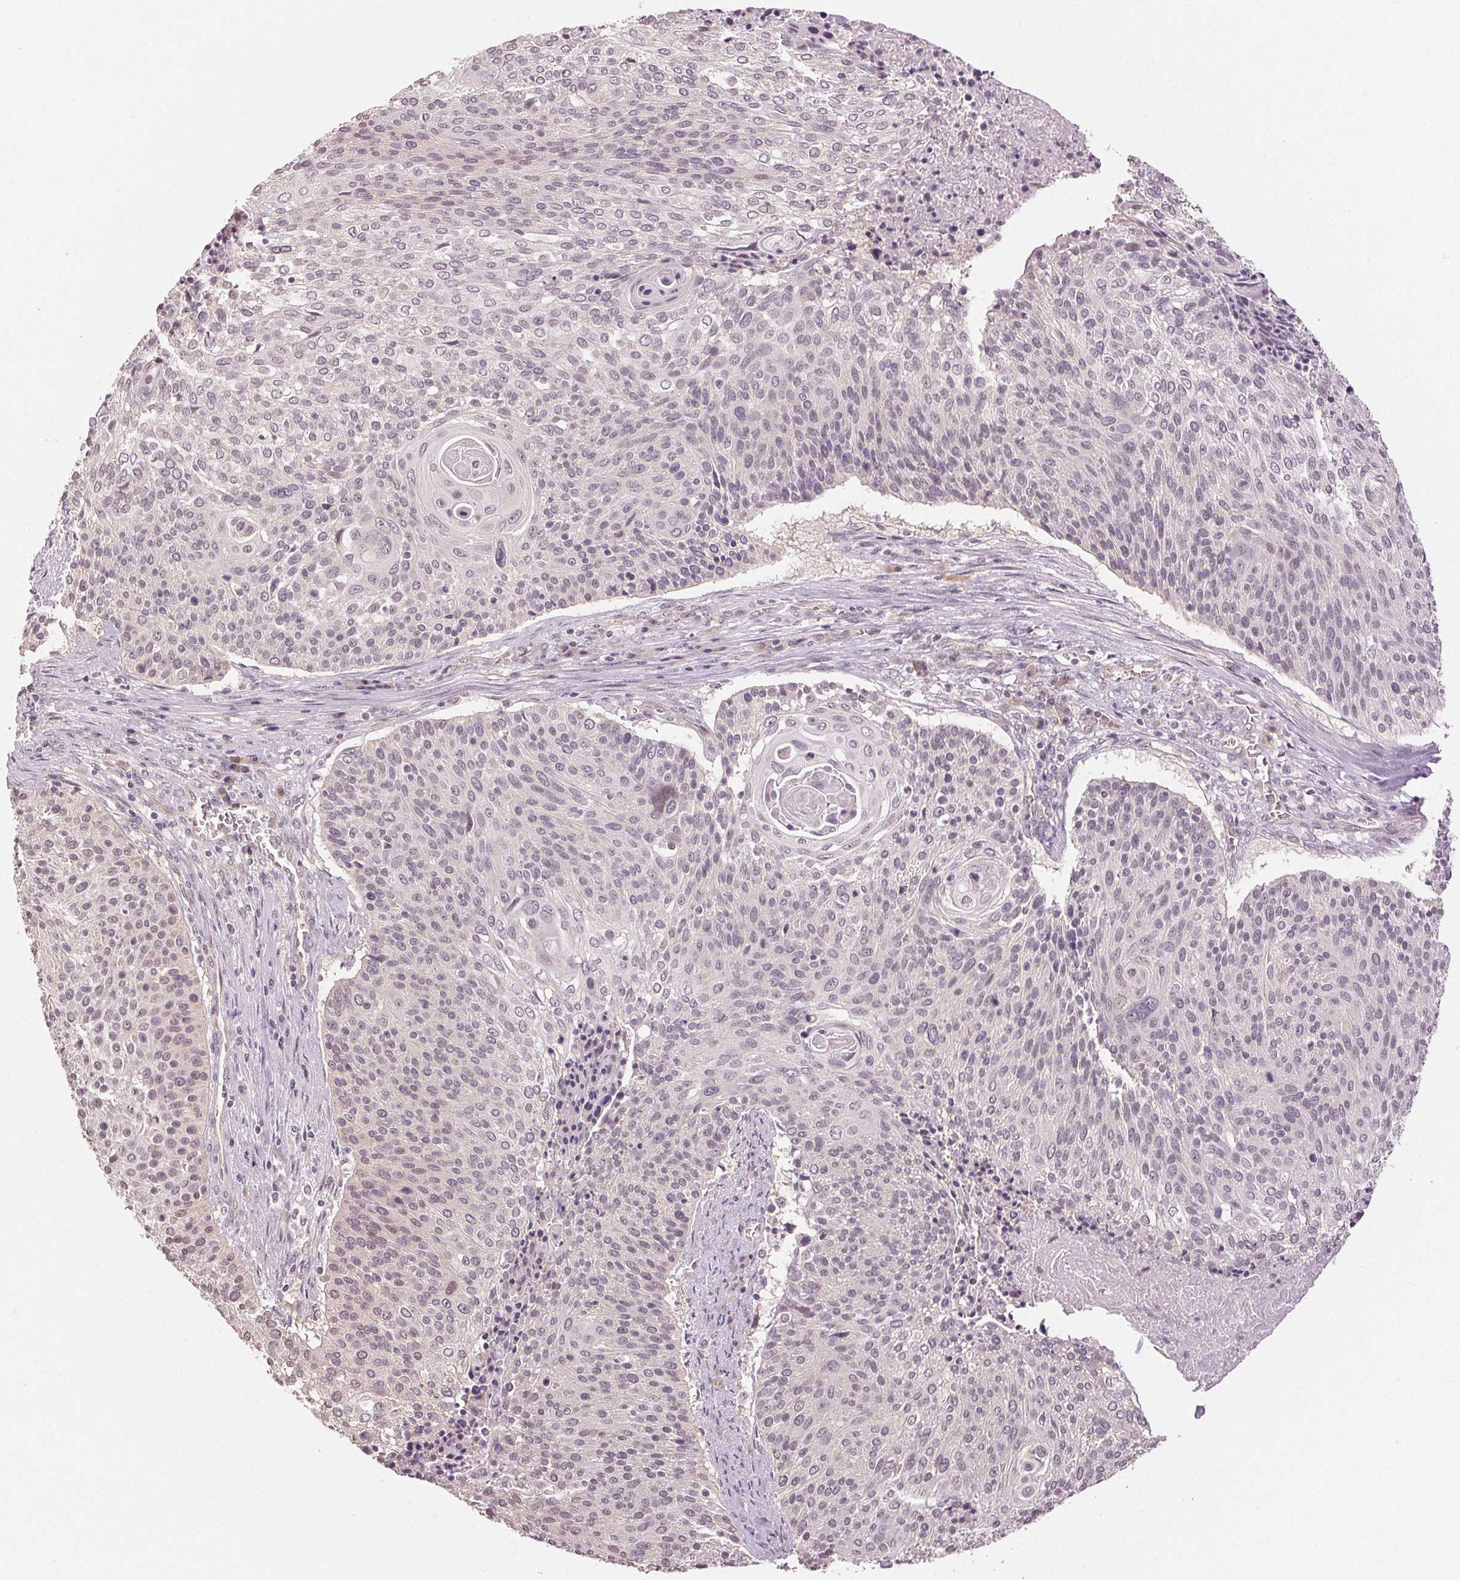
{"staining": {"intensity": "weak", "quantity": "<25%", "location": "nuclear"}, "tissue": "cervical cancer", "cell_type": "Tumor cells", "image_type": "cancer", "snomed": [{"axis": "morphology", "description": "Squamous cell carcinoma, NOS"}, {"axis": "topography", "description": "Cervix"}], "caption": "The immunohistochemistry micrograph has no significant expression in tumor cells of cervical squamous cell carcinoma tissue.", "gene": "PLCB1", "patient": {"sex": "female", "age": 31}}